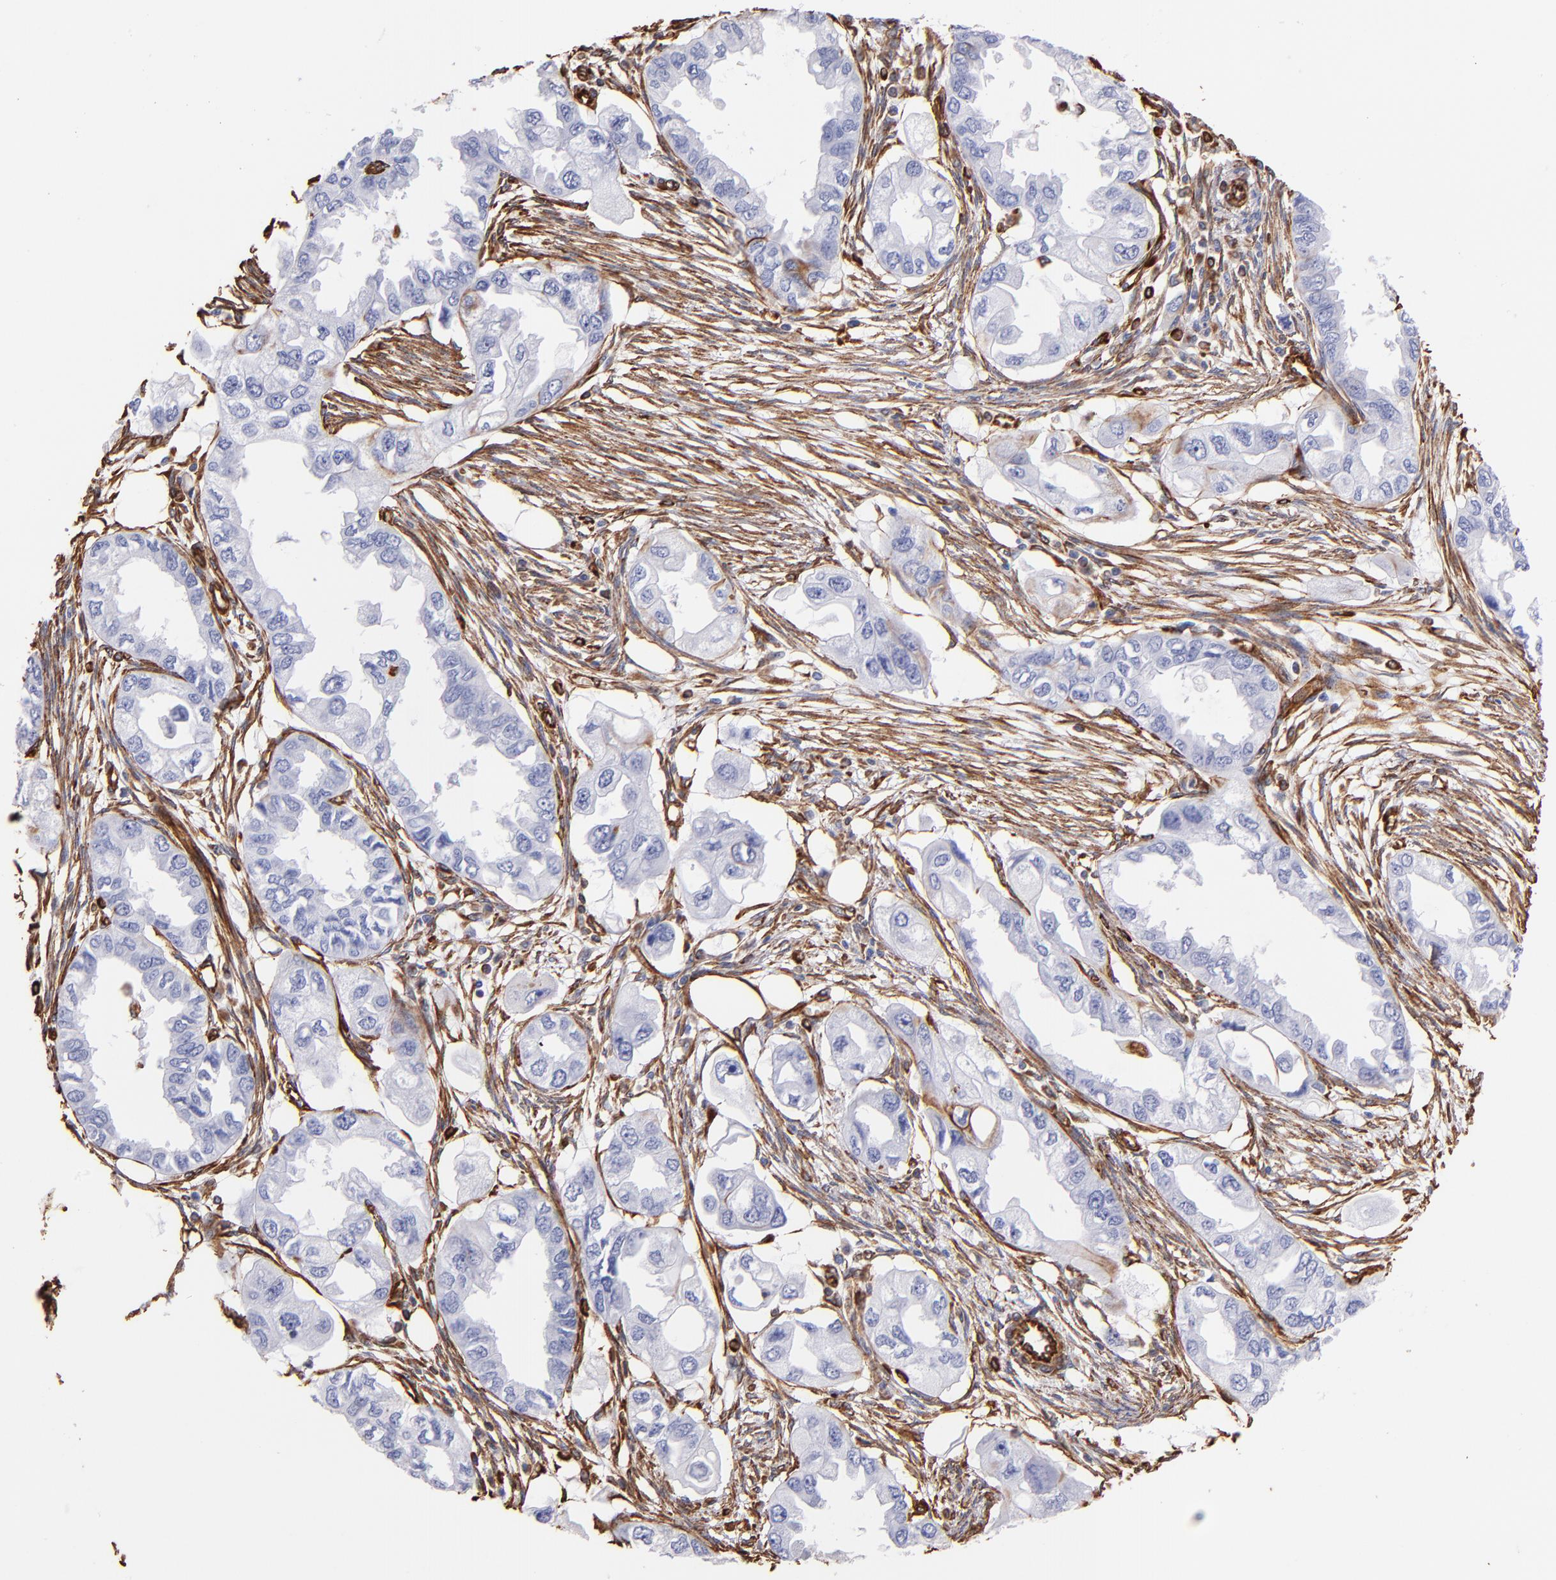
{"staining": {"intensity": "negative", "quantity": "none", "location": "none"}, "tissue": "endometrial cancer", "cell_type": "Tumor cells", "image_type": "cancer", "snomed": [{"axis": "morphology", "description": "Adenocarcinoma, NOS"}, {"axis": "topography", "description": "Endometrium"}], "caption": "A micrograph of endometrial cancer (adenocarcinoma) stained for a protein demonstrates no brown staining in tumor cells.", "gene": "VIM", "patient": {"sex": "female", "age": 67}}